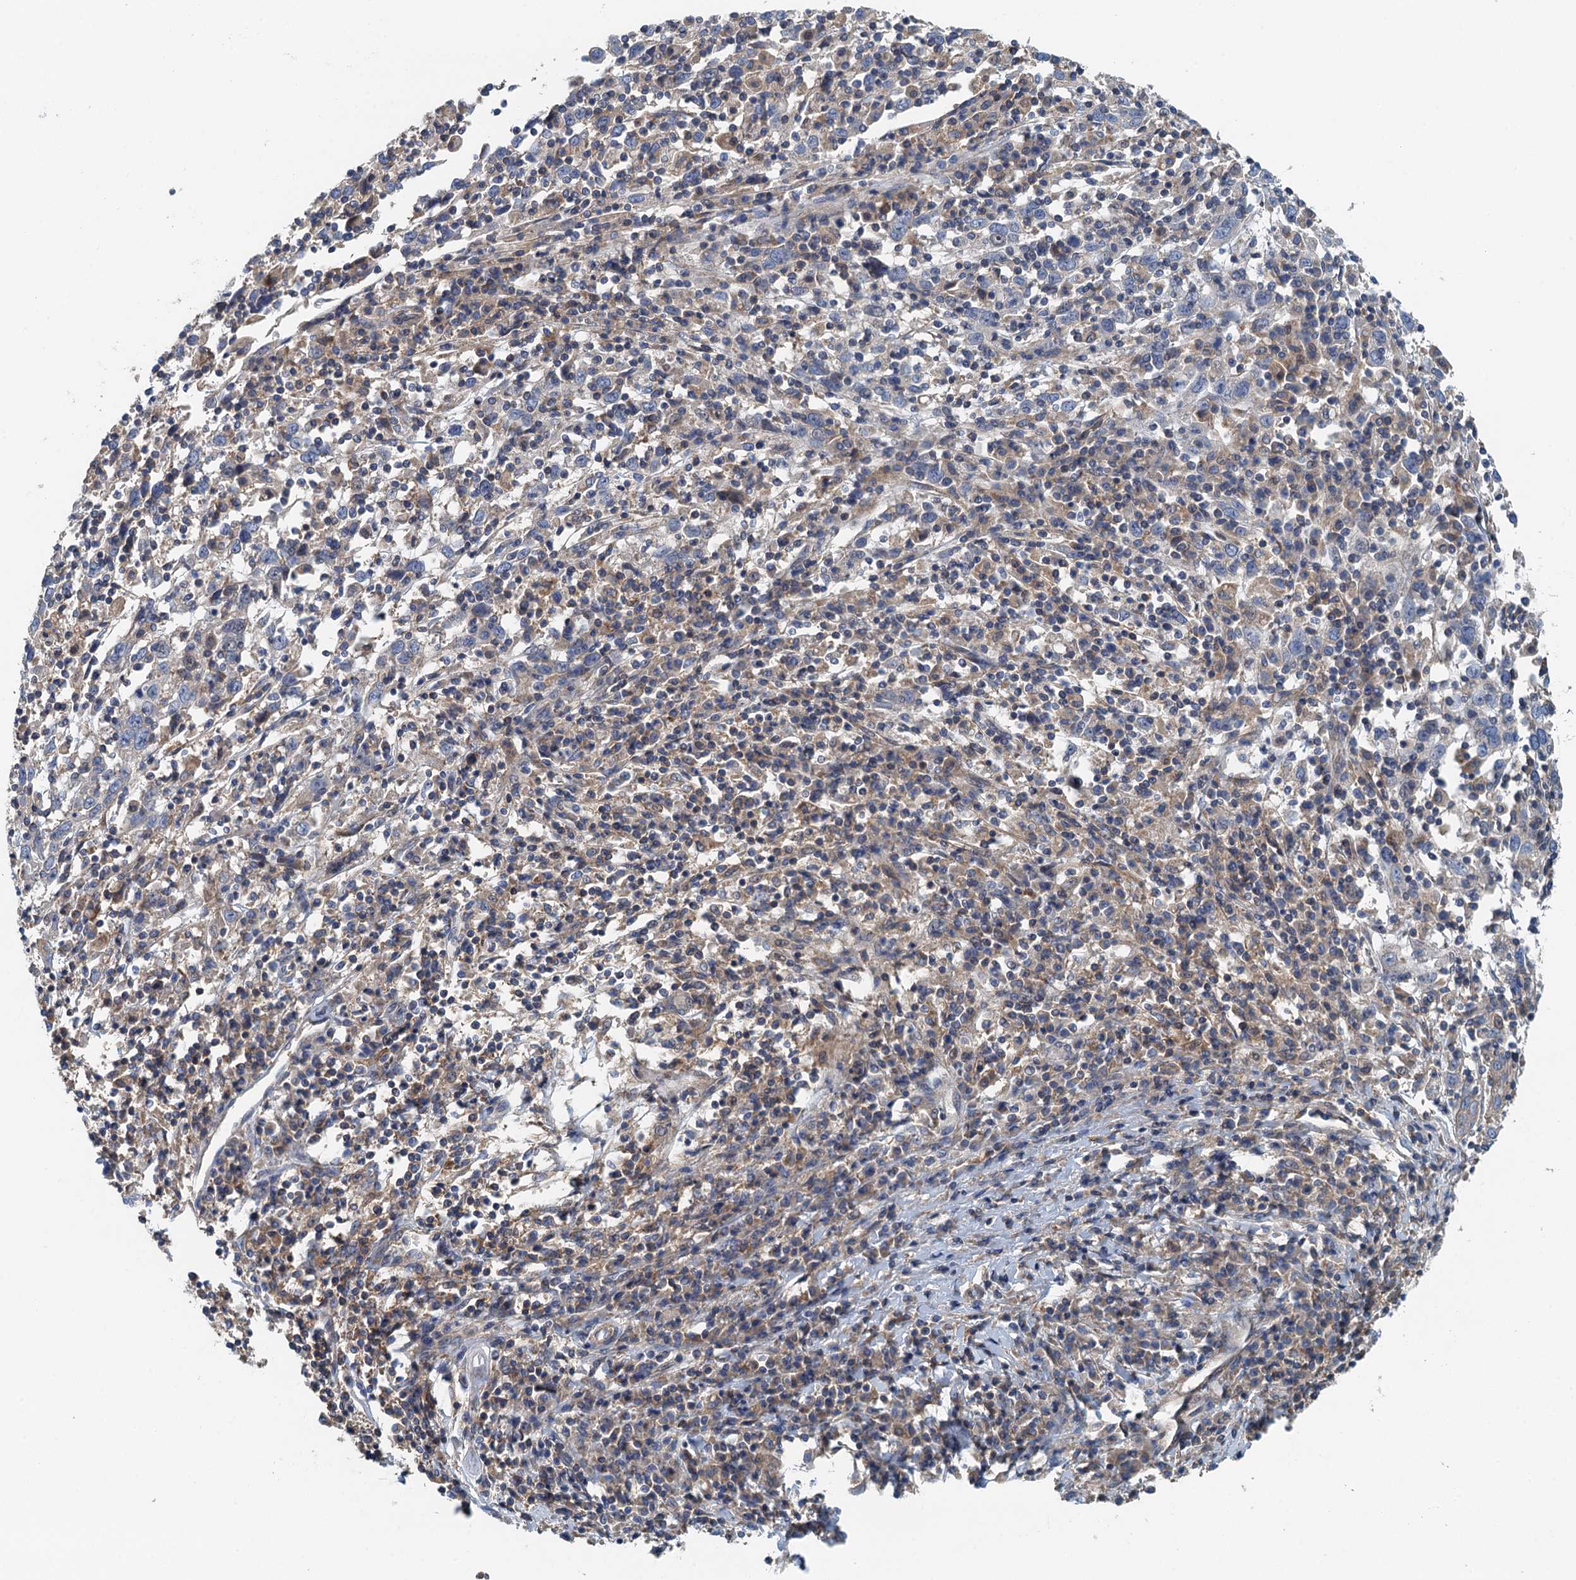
{"staining": {"intensity": "negative", "quantity": "none", "location": "none"}, "tissue": "cervical cancer", "cell_type": "Tumor cells", "image_type": "cancer", "snomed": [{"axis": "morphology", "description": "Squamous cell carcinoma, NOS"}, {"axis": "topography", "description": "Cervix"}], "caption": "This is an IHC photomicrograph of cervical squamous cell carcinoma. There is no expression in tumor cells.", "gene": "PPP1R14D", "patient": {"sex": "female", "age": 46}}